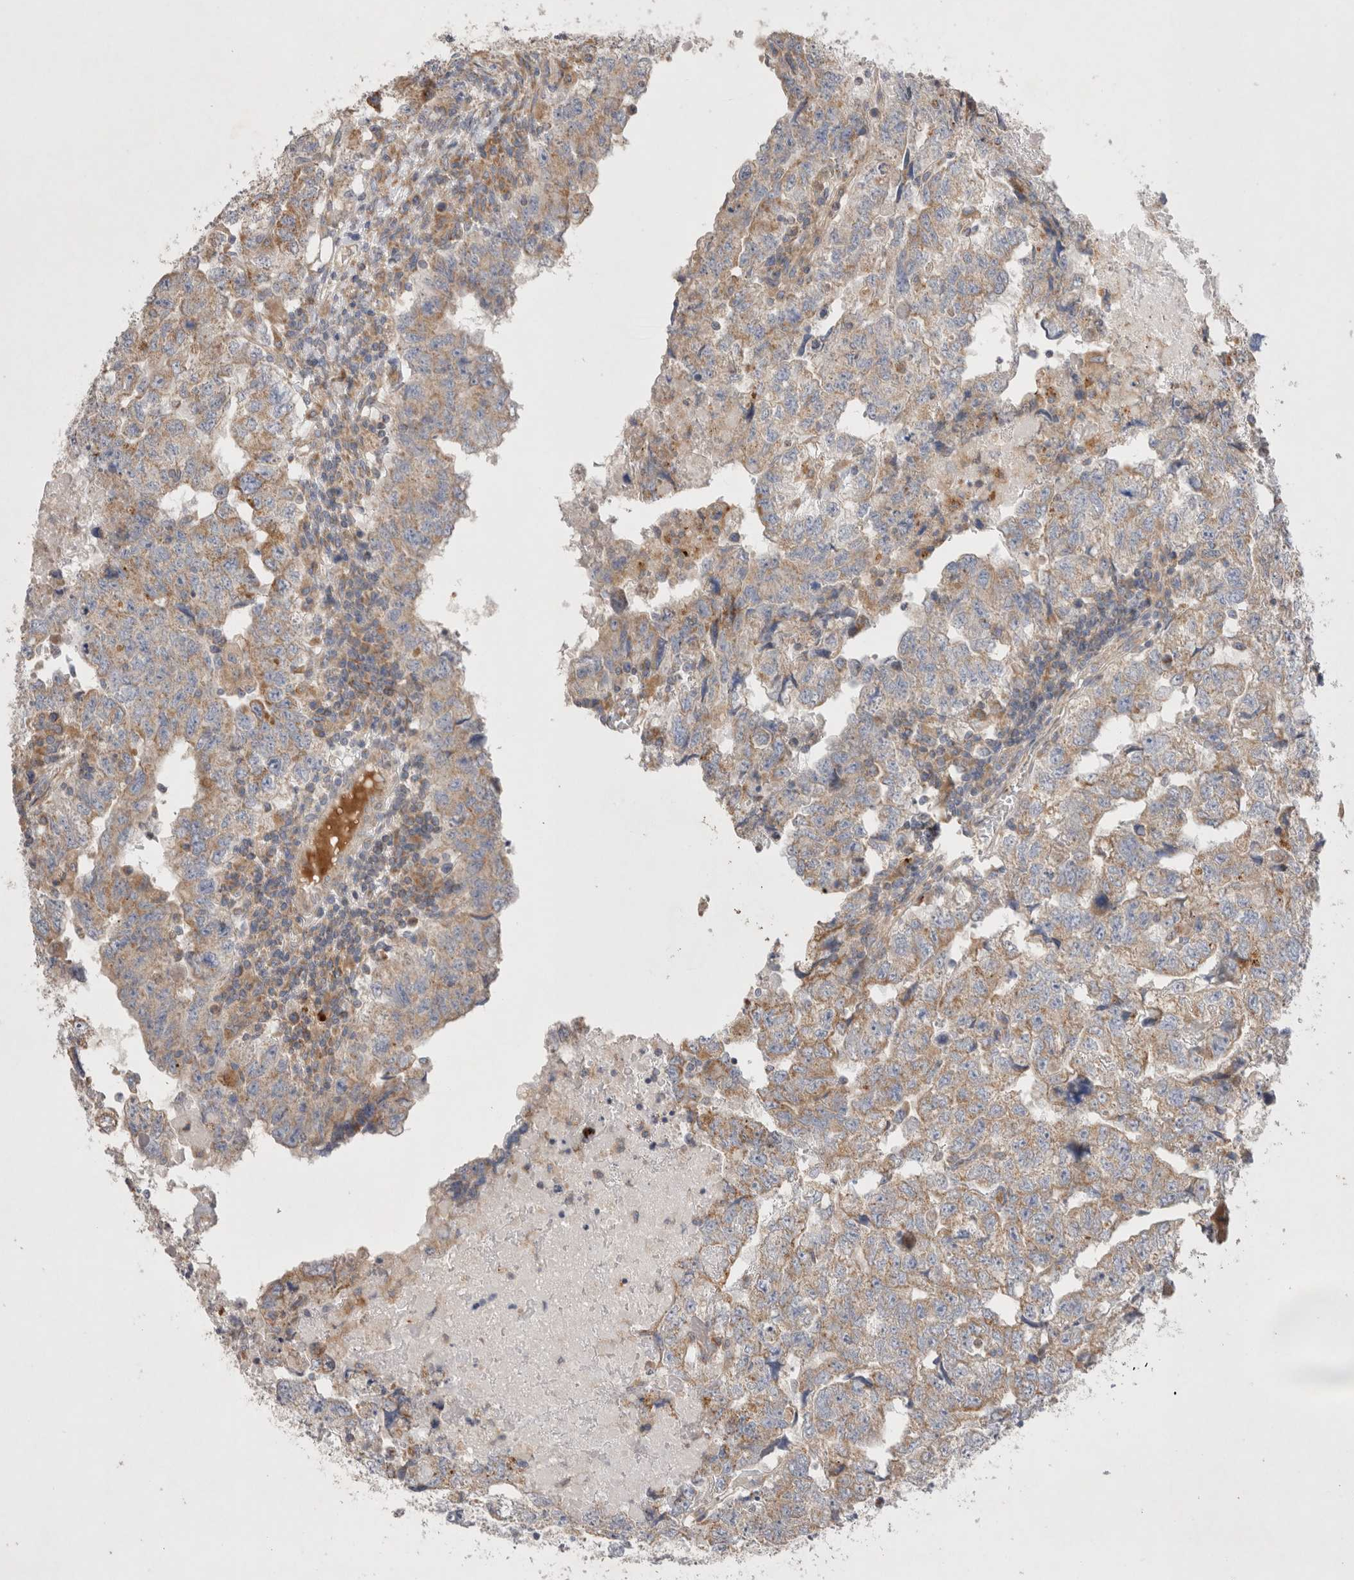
{"staining": {"intensity": "moderate", "quantity": "<25%", "location": "cytoplasmic/membranous"}, "tissue": "testis cancer", "cell_type": "Tumor cells", "image_type": "cancer", "snomed": [{"axis": "morphology", "description": "Carcinoma, Embryonal, NOS"}, {"axis": "topography", "description": "Testis"}], "caption": "Protein staining of testis cancer tissue reveals moderate cytoplasmic/membranous staining in approximately <25% of tumor cells.", "gene": "TBC1D16", "patient": {"sex": "male", "age": 36}}